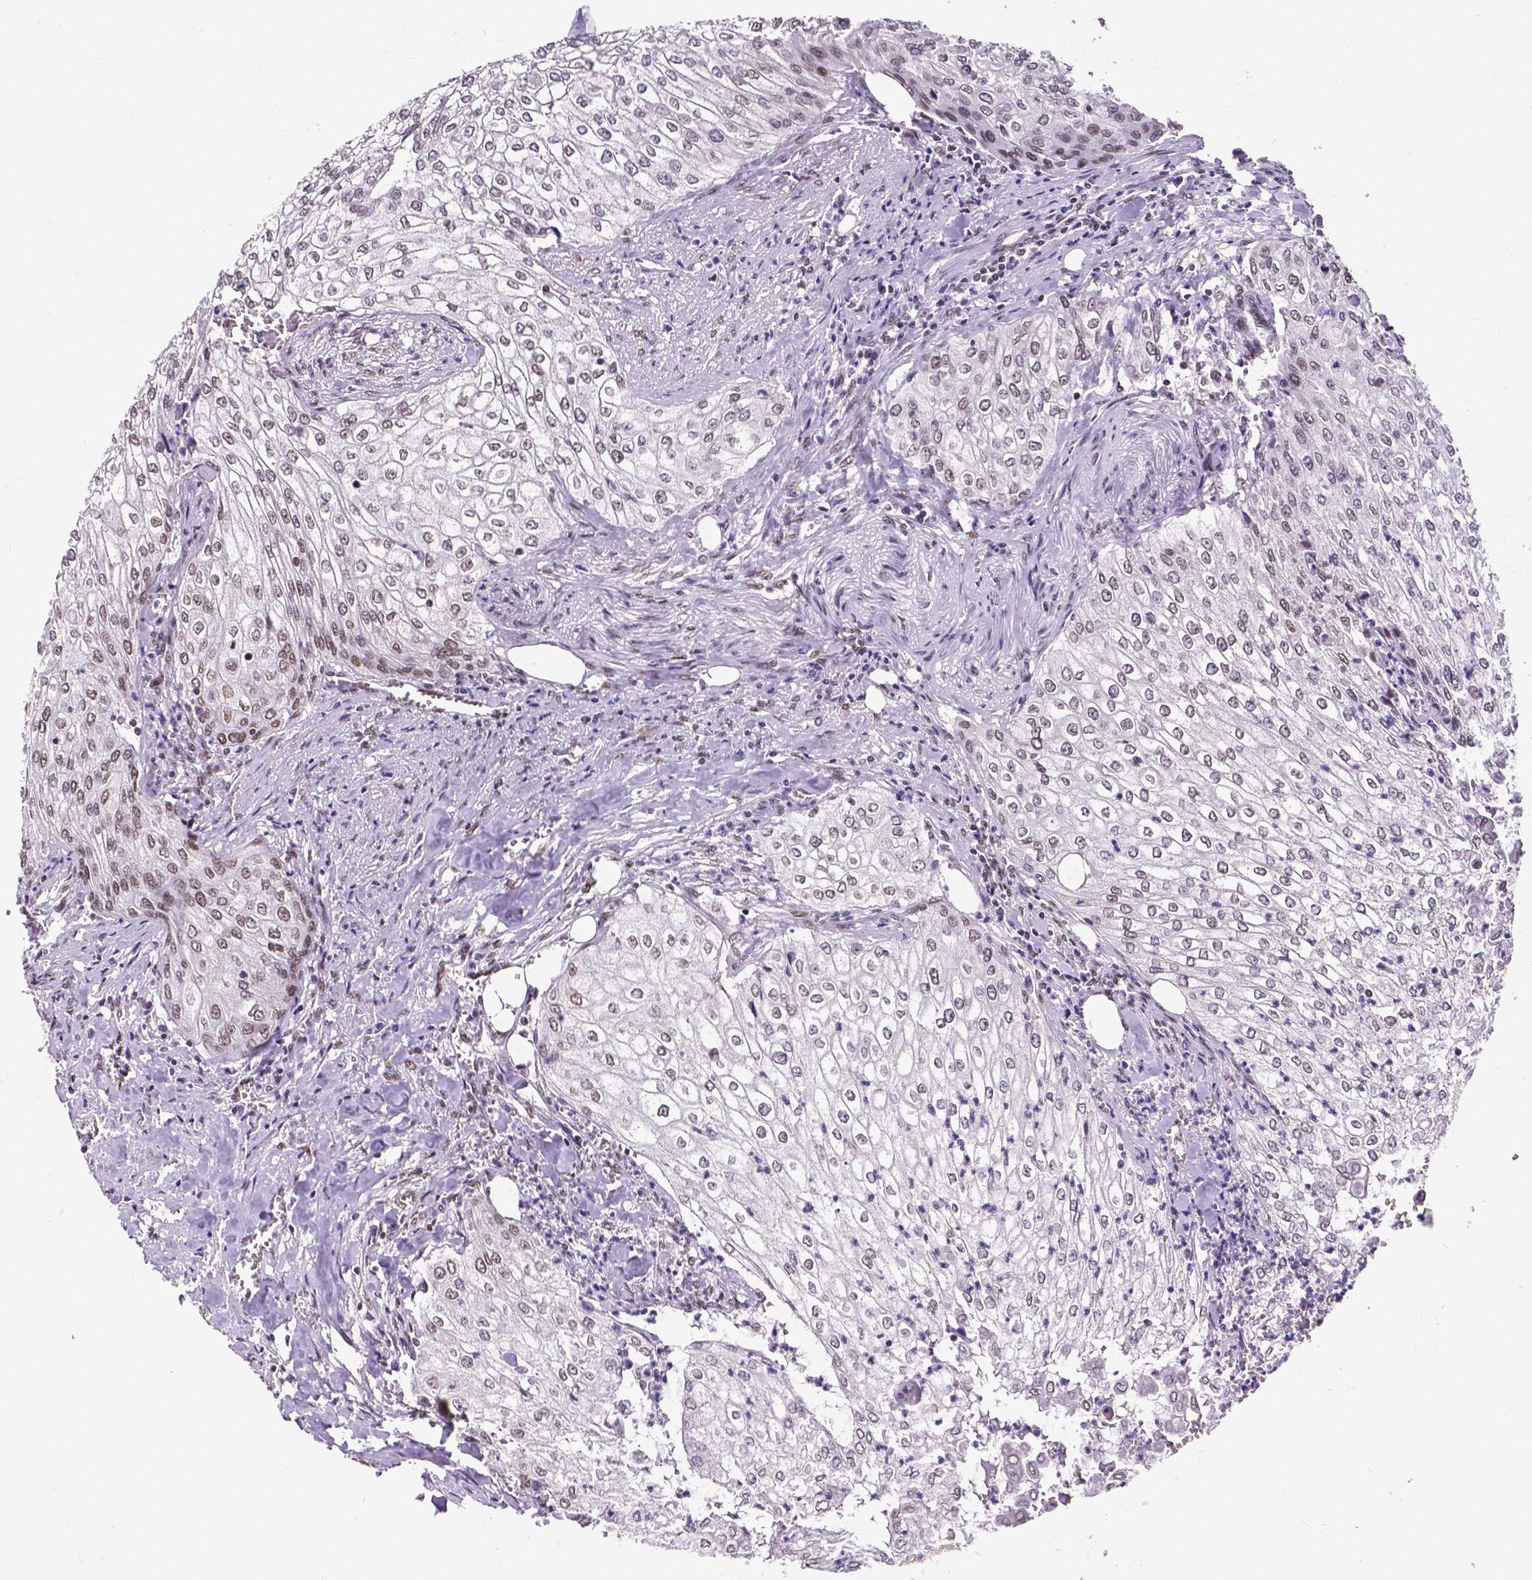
{"staining": {"intensity": "moderate", "quantity": "25%-75%", "location": "nuclear"}, "tissue": "urothelial cancer", "cell_type": "Tumor cells", "image_type": "cancer", "snomed": [{"axis": "morphology", "description": "Urothelial carcinoma, High grade"}, {"axis": "topography", "description": "Urinary bladder"}], "caption": "Urothelial cancer tissue exhibits moderate nuclear expression in about 25%-75% of tumor cells (Brightfield microscopy of DAB IHC at high magnification).", "gene": "REST", "patient": {"sex": "male", "age": 62}}